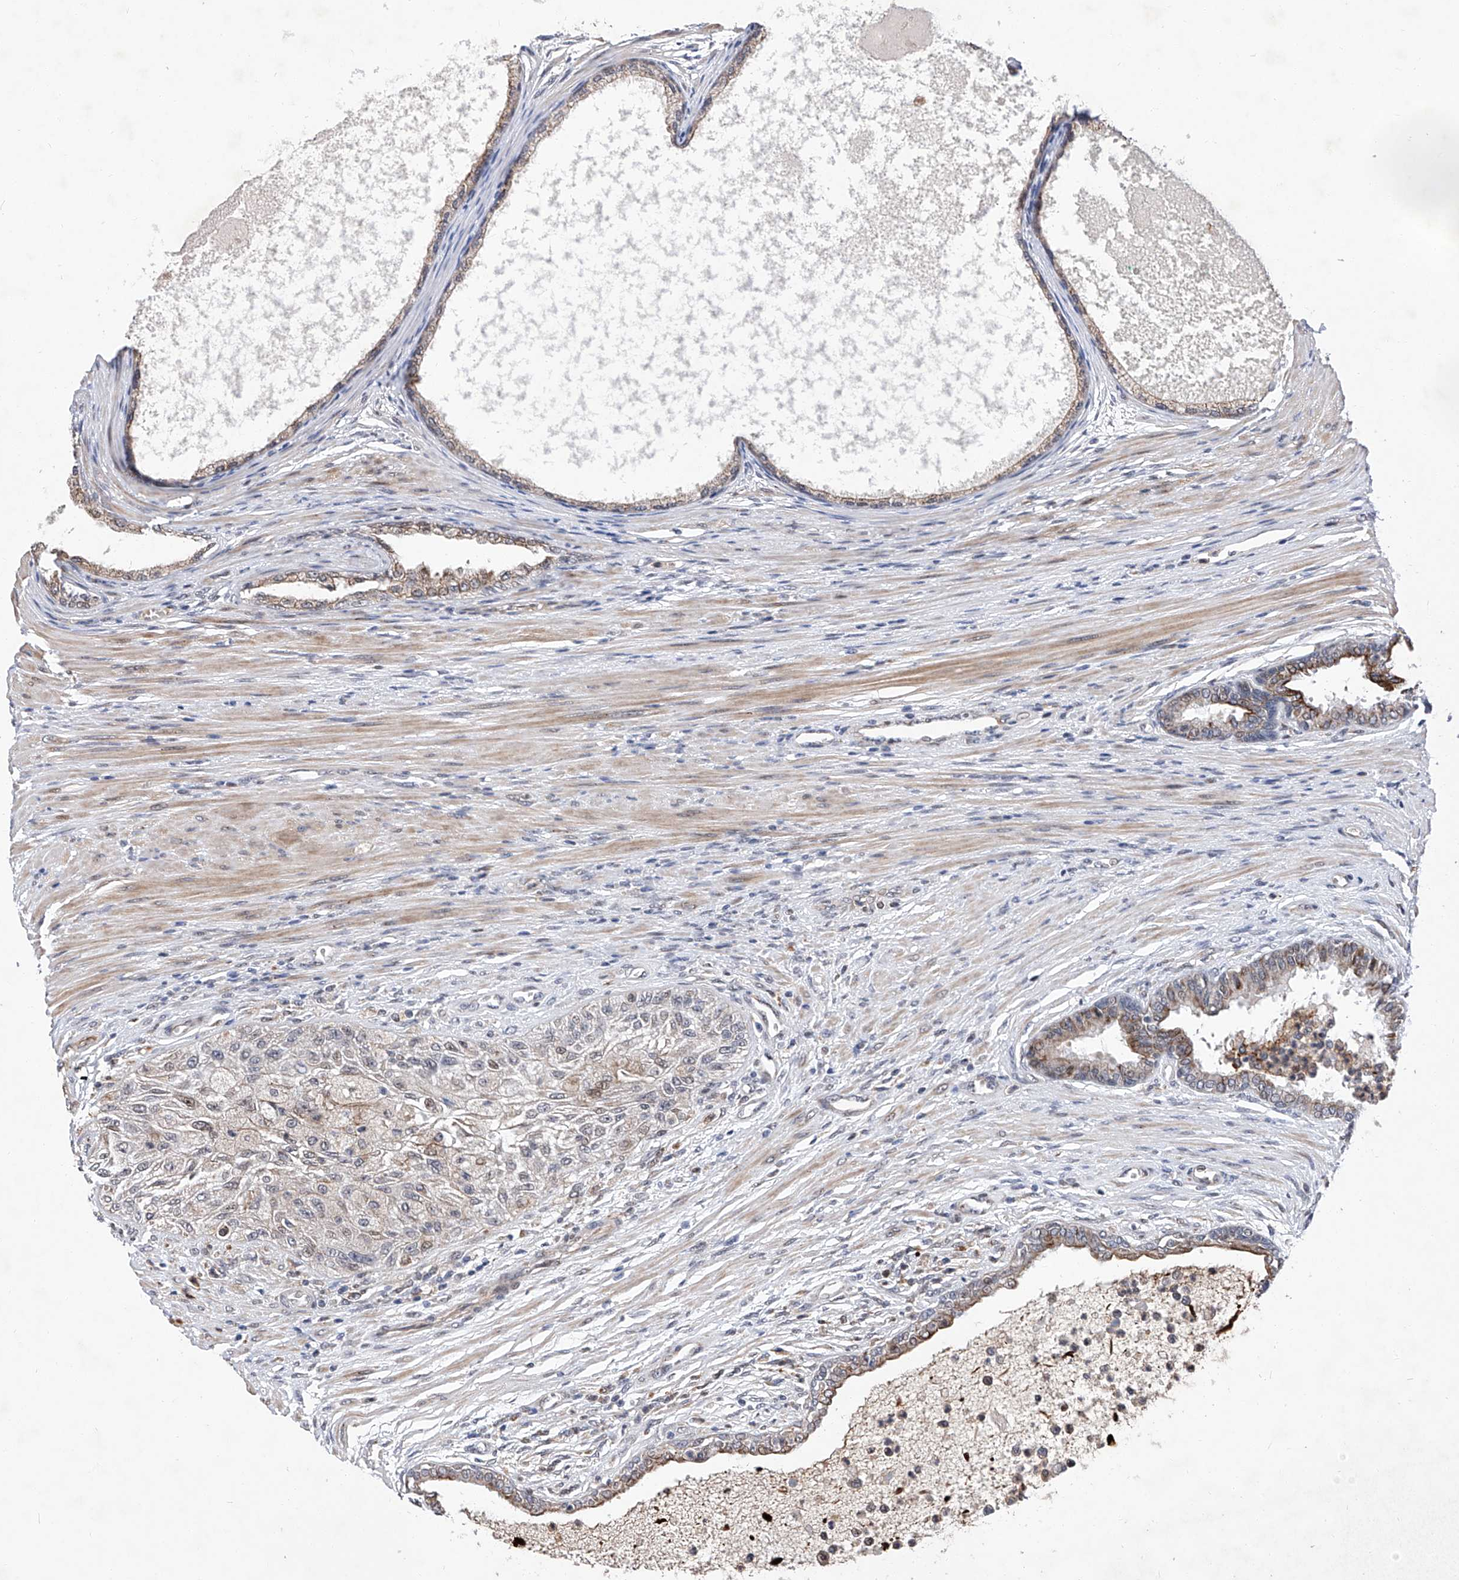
{"staining": {"intensity": "weak", "quantity": "<25%", "location": "cytoplasmic/membranous,nuclear"}, "tissue": "prostate cancer", "cell_type": "Tumor cells", "image_type": "cancer", "snomed": [{"axis": "morphology", "description": "Normal tissue, NOS"}, {"axis": "morphology", "description": "Adenocarcinoma, Low grade"}, {"axis": "topography", "description": "Prostate"}, {"axis": "topography", "description": "Peripheral nerve tissue"}], "caption": "IHC micrograph of human prostate cancer stained for a protein (brown), which demonstrates no staining in tumor cells. (Stains: DAB IHC with hematoxylin counter stain, Microscopy: brightfield microscopy at high magnification).", "gene": "FARP2", "patient": {"sex": "male", "age": 71}}